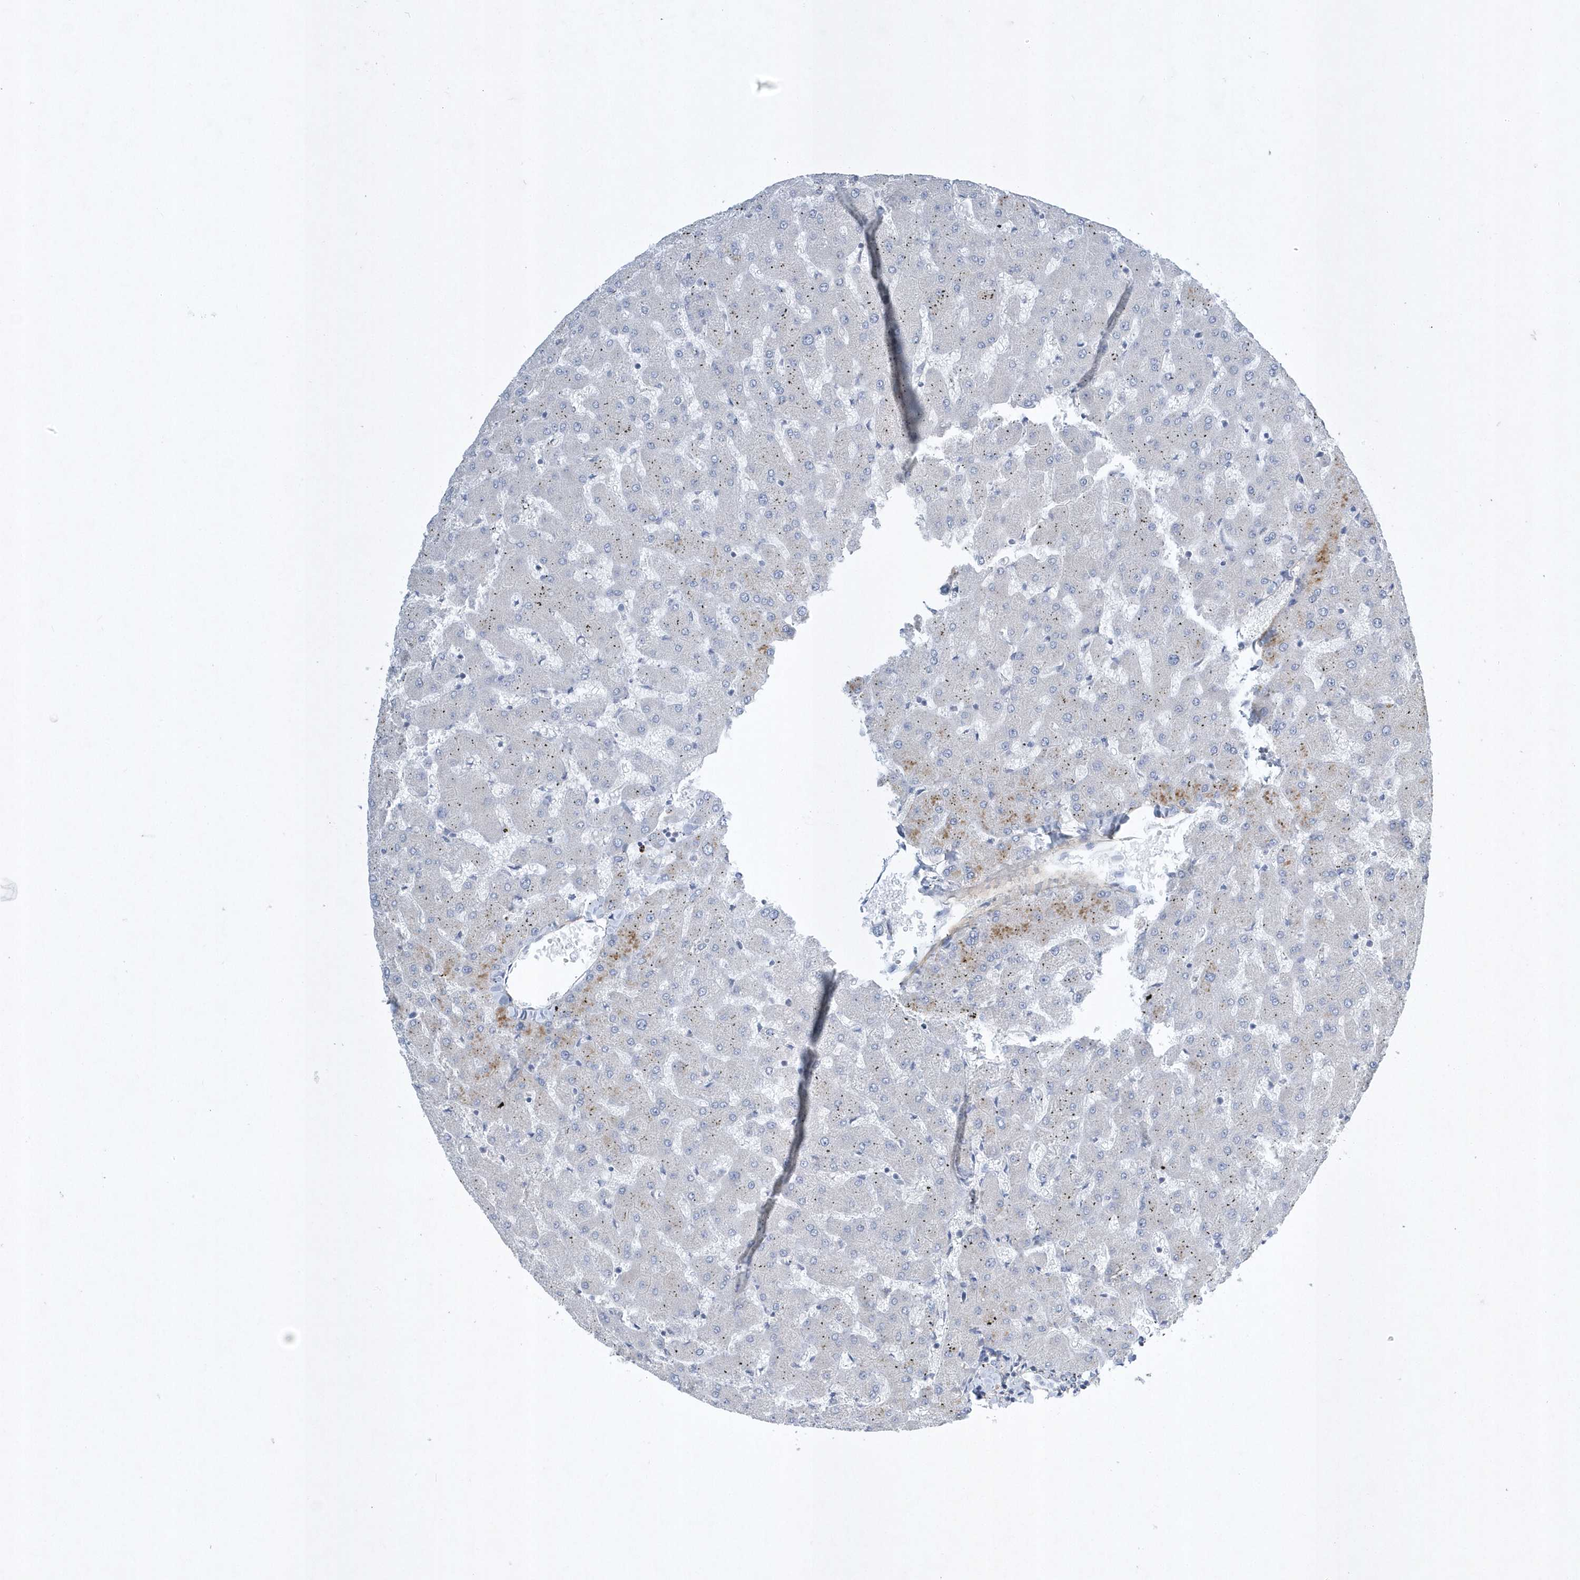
{"staining": {"intensity": "negative", "quantity": "none", "location": "none"}, "tissue": "liver", "cell_type": "Cholangiocytes", "image_type": "normal", "snomed": [{"axis": "morphology", "description": "Normal tissue, NOS"}, {"axis": "topography", "description": "Liver"}], "caption": "Liver stained for a protein using immunohistochemistry (IHC) displays no positivity cholangiocytes.", "gene": "SPATA18", "patient": {"sex": "female", "age": 63}}